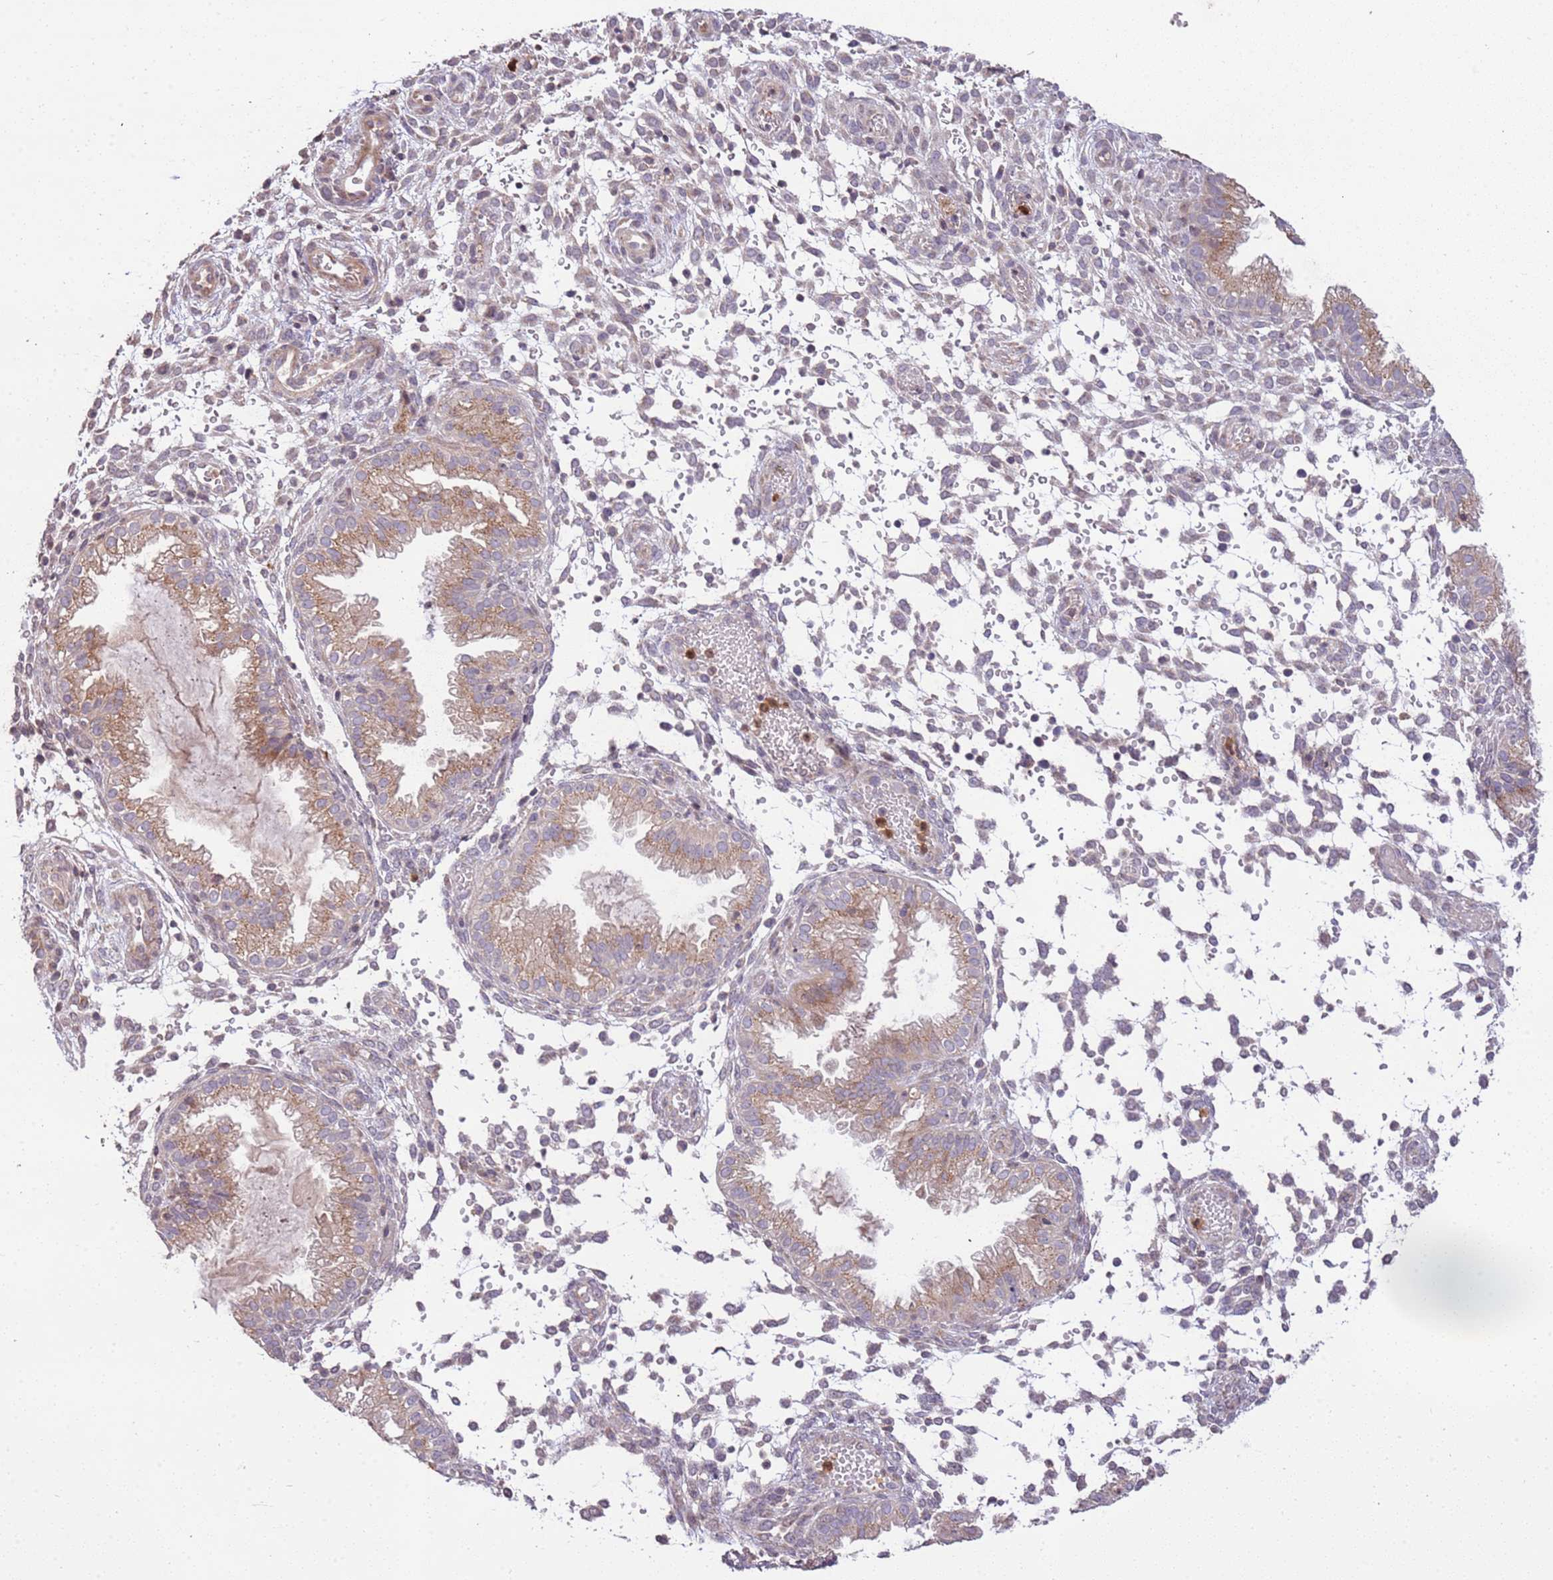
{"staining": {"intensity": "weak", "quantity": "<25%", "location": "cytoplasmic/membranous"}, "tissue": "endometrium", "cell_type": "Cells in endometrial stroma", "image_type": "normal", "snomed": [{"axis": "morphology", "description": "Normal tissue, NOS"}, {"axis": "topography", "description": "Endometrium"}], "caption": "A high-resolution histopathology image shows immunohistochemistry (IHC) staining of normal endometrium, which displays no significant staining in cells in endometrial stroma. (Stains: DAB (3,3'-diaminobenzidine) immunohistochemistry with hematoxylin counter stain, Microscopy: brightfield microscopy at high magnification).", "gene": "SLC16A4", "patient": {"sex": "female", "age": 33}}